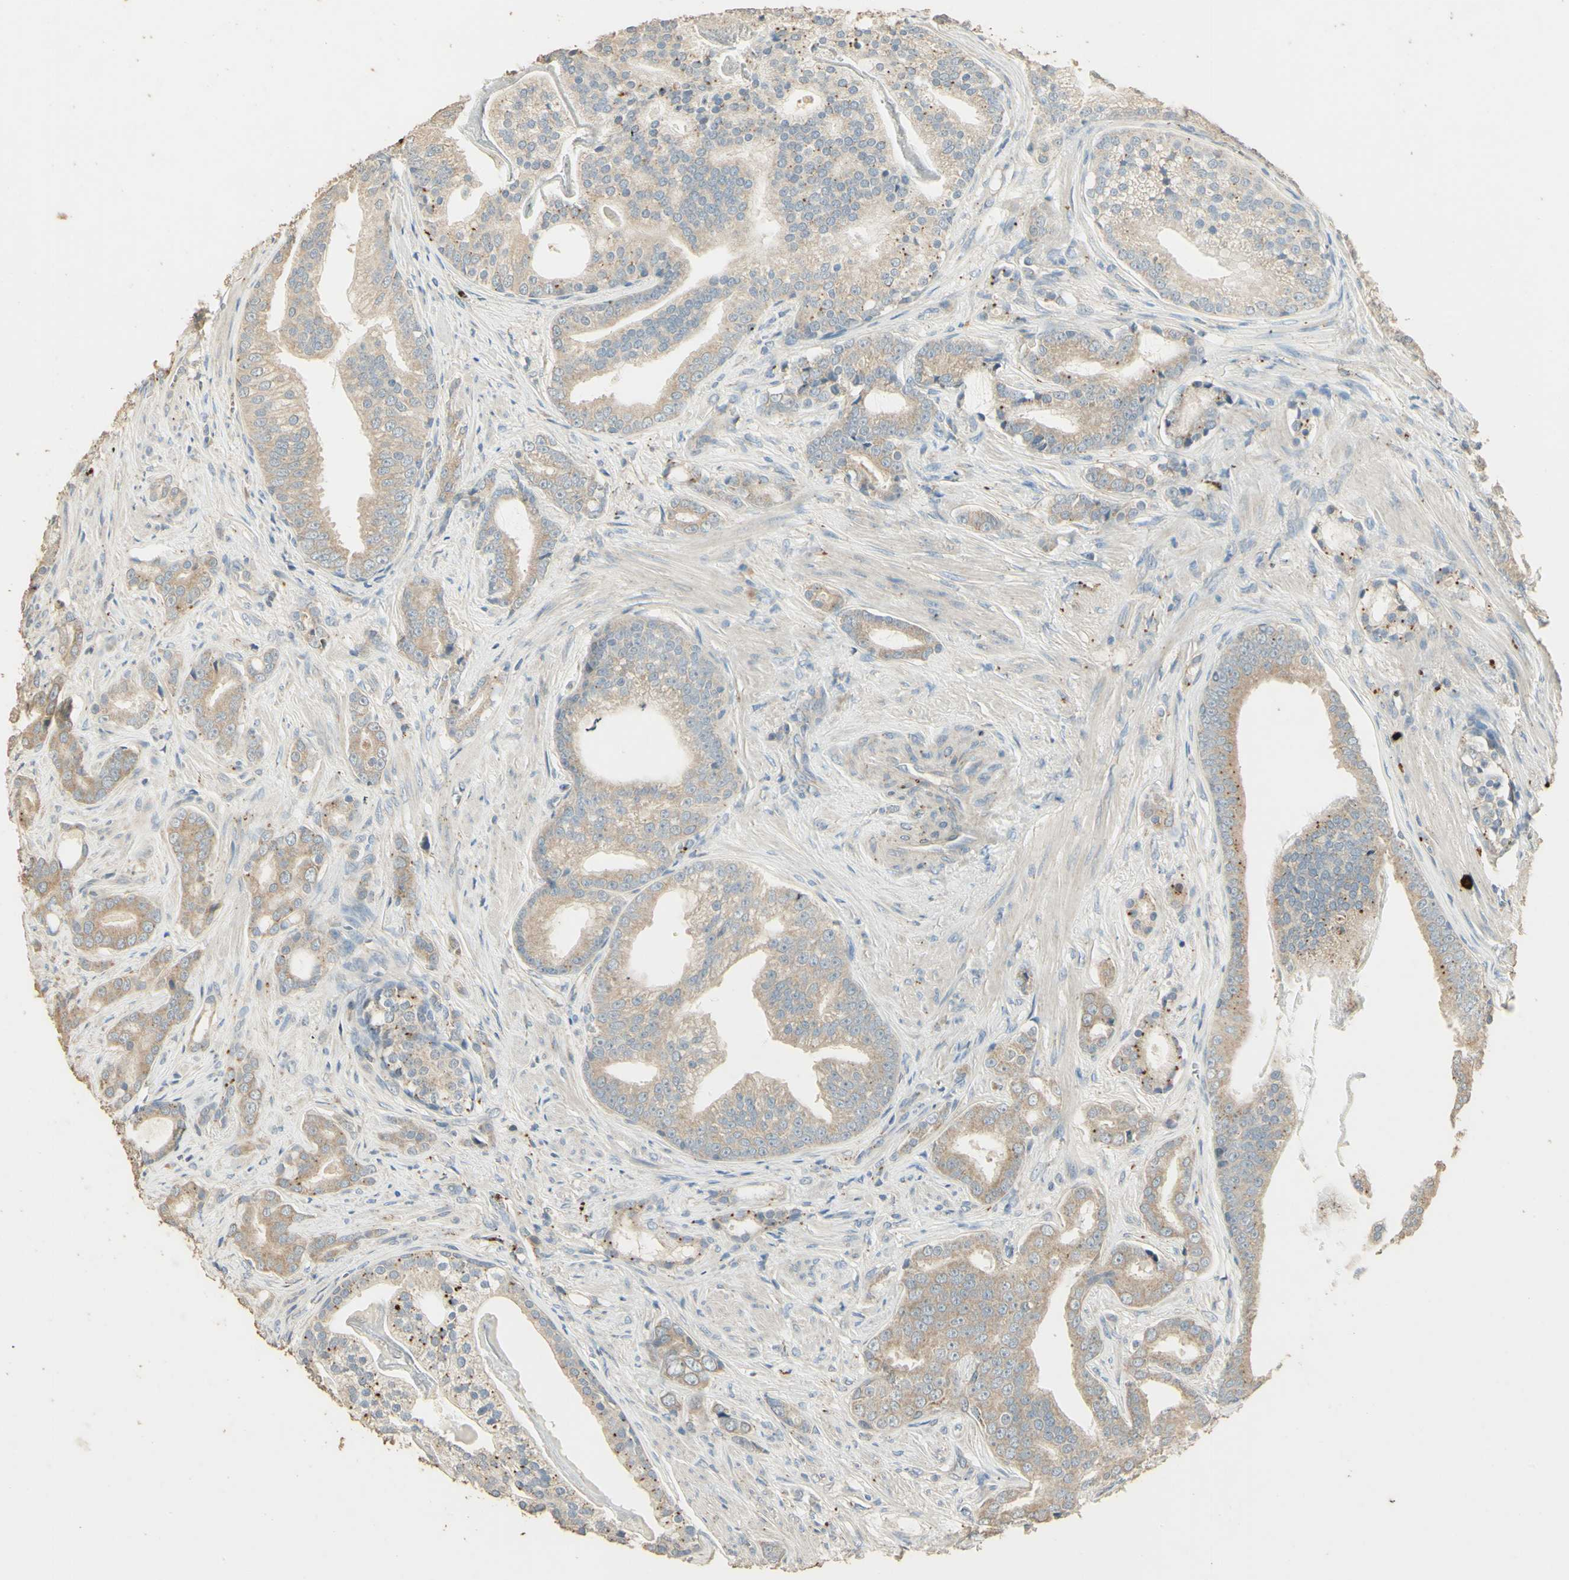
{"staining": {"intensity": "negative", "quantity": "none", "location": "none"}, "tissue": "prostate cancer", "cell_type": "Tumor cells", "image_type": "cancer", "snomed": [{"axis": "morphology", "description": "Adenocarcinoma, Low grade"}, {"axis": "topography", "description": "Prostate"}], "caption": "This is a photomicrograph of immunohistochemistry (IHC) staining of prostate low-grade adenocarcinoma, which shows no expression in tumor cells. (Immunohistochemistry, brightfield microscopy, high magnification).", "gene": "ARHGEF17", "patient": {"sex": "male", "age": 58}}